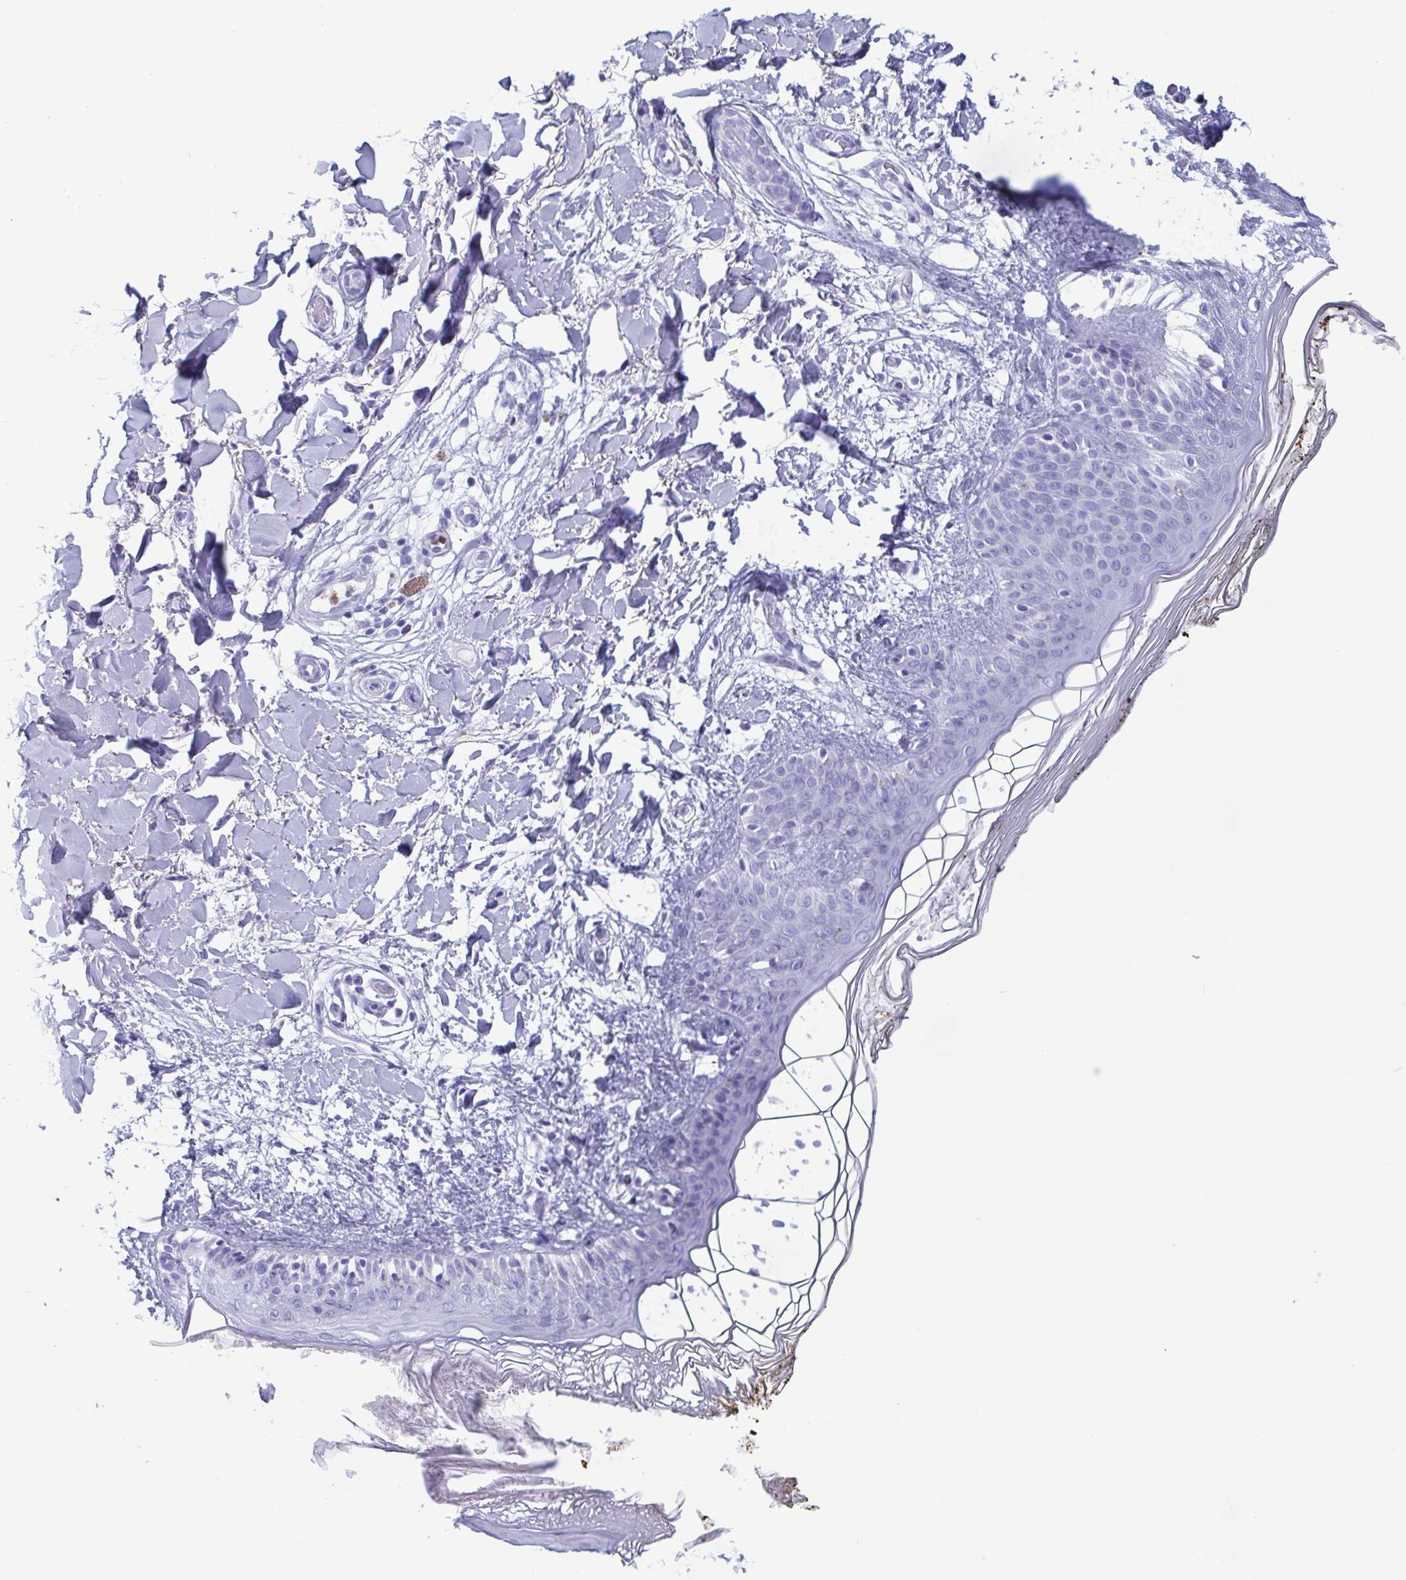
{"staining": {"intensity": "negative", "quantity": "none", "location": "none"}, "tissue": "skin", "cell_type": "Fibroblasts", "image_type": "normal", "snomed": [{"axis": "morphology", "description": "Normal tissue, NOS"}, {"axis": "topography", "description": "Skin"}], "caption": "High magnification brightfield microscopy of unremarkable skin stained with DAB (brown) and counterstained with hematoxylin (blue): fibroblasts show no significant positivity. (DAB immunohistochemistry (IHC) visualized using brightfield microscopy, high magnification).", "gene": "LTF", "patient": {"sex": "female", "age": 34}}